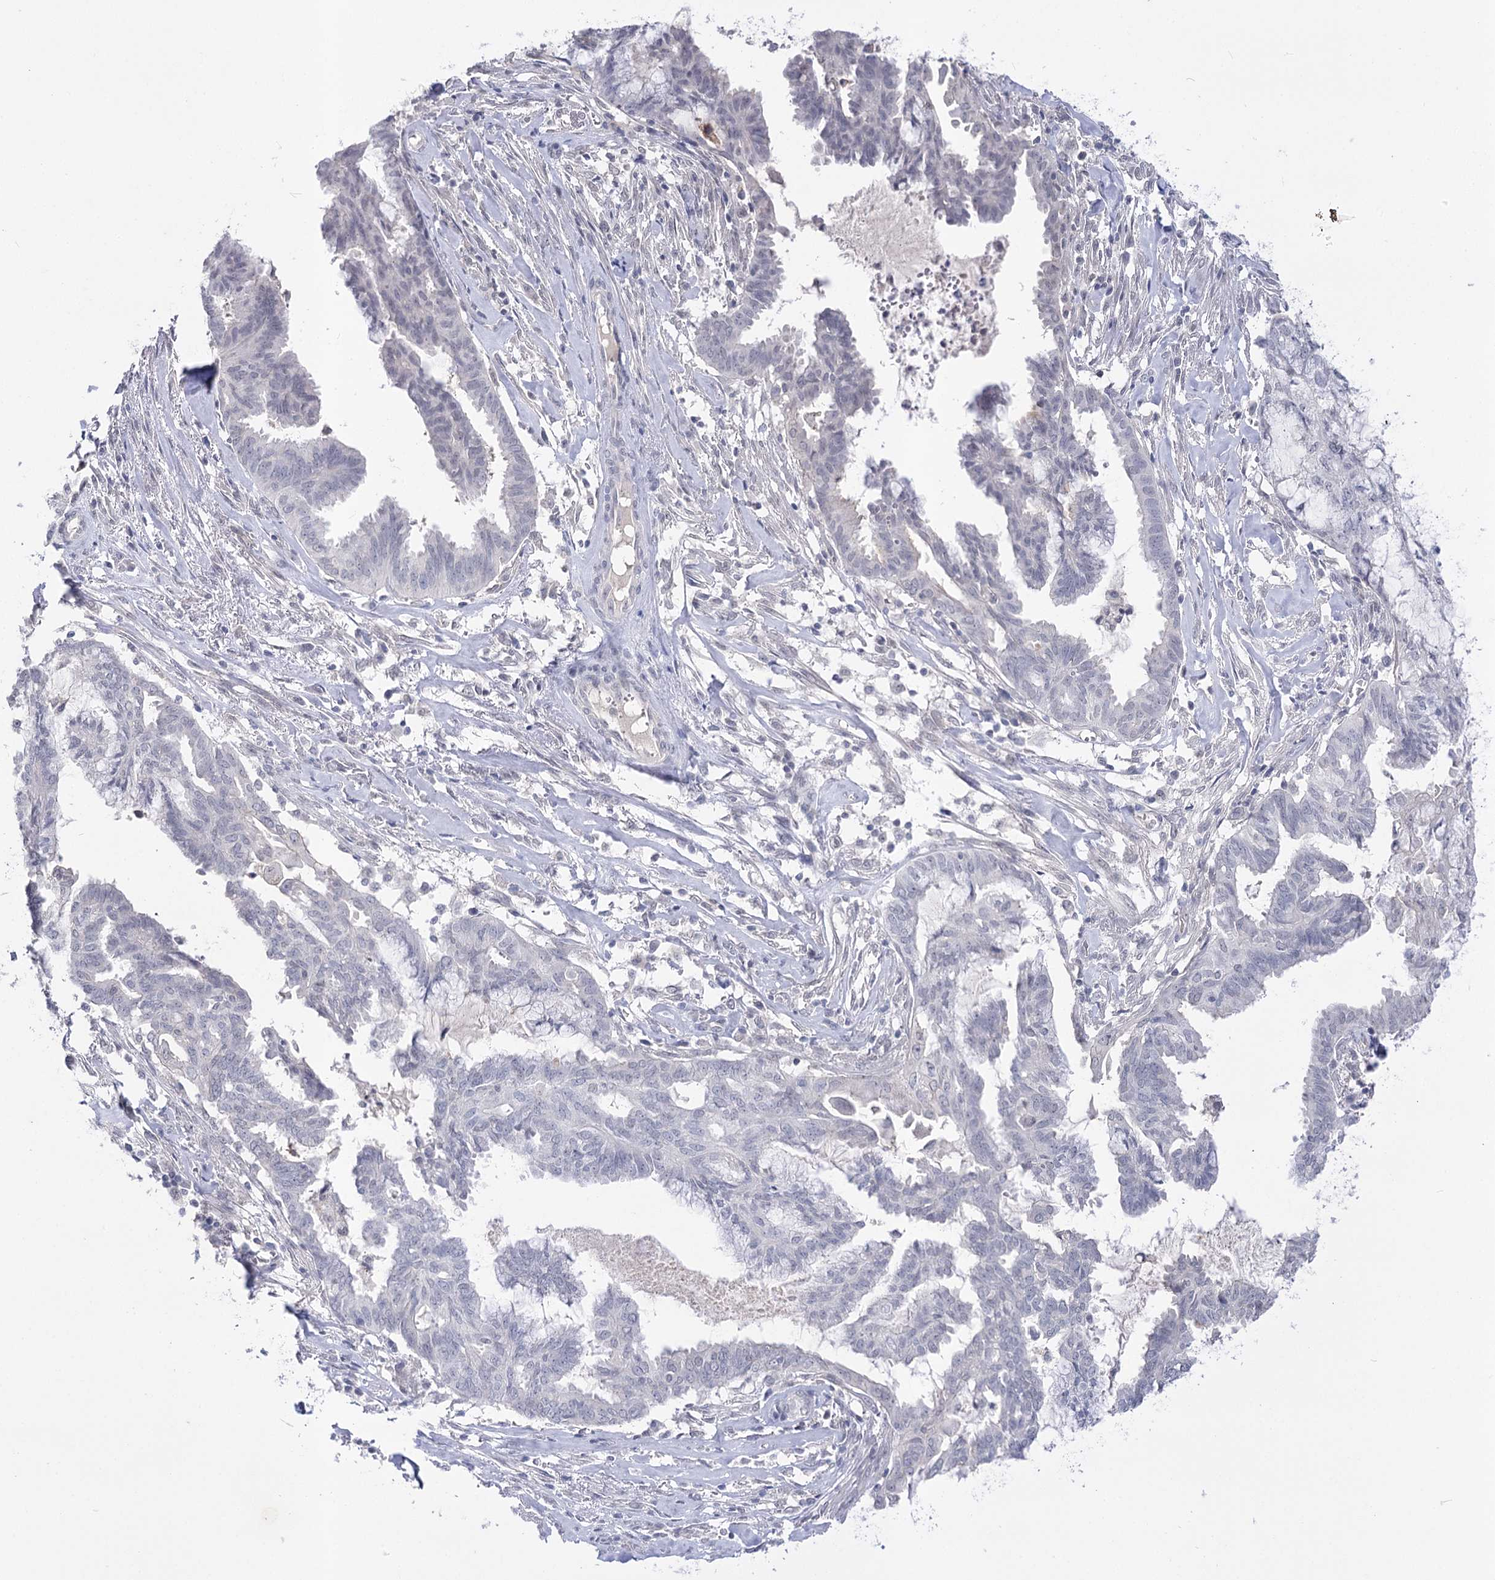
{"staining": {"intensity": "negative", "quantity": "none", "location": "none"}, "tissue": "endometrial cancer", "cell_type": "Tumor cells", "image_type": "cancer", "snomed": [{"axis": "morphology", "description": "Adenocarcinoma, NOS"}, {"axis": "topography", "description": "Endometrium"}], "caption": "Histopathology image shows no significant protein expression in tumor cells of endometrial adenocarcinoma.", "gene": "ATP10B", "patient": {"sex": "female", "age": 86}}